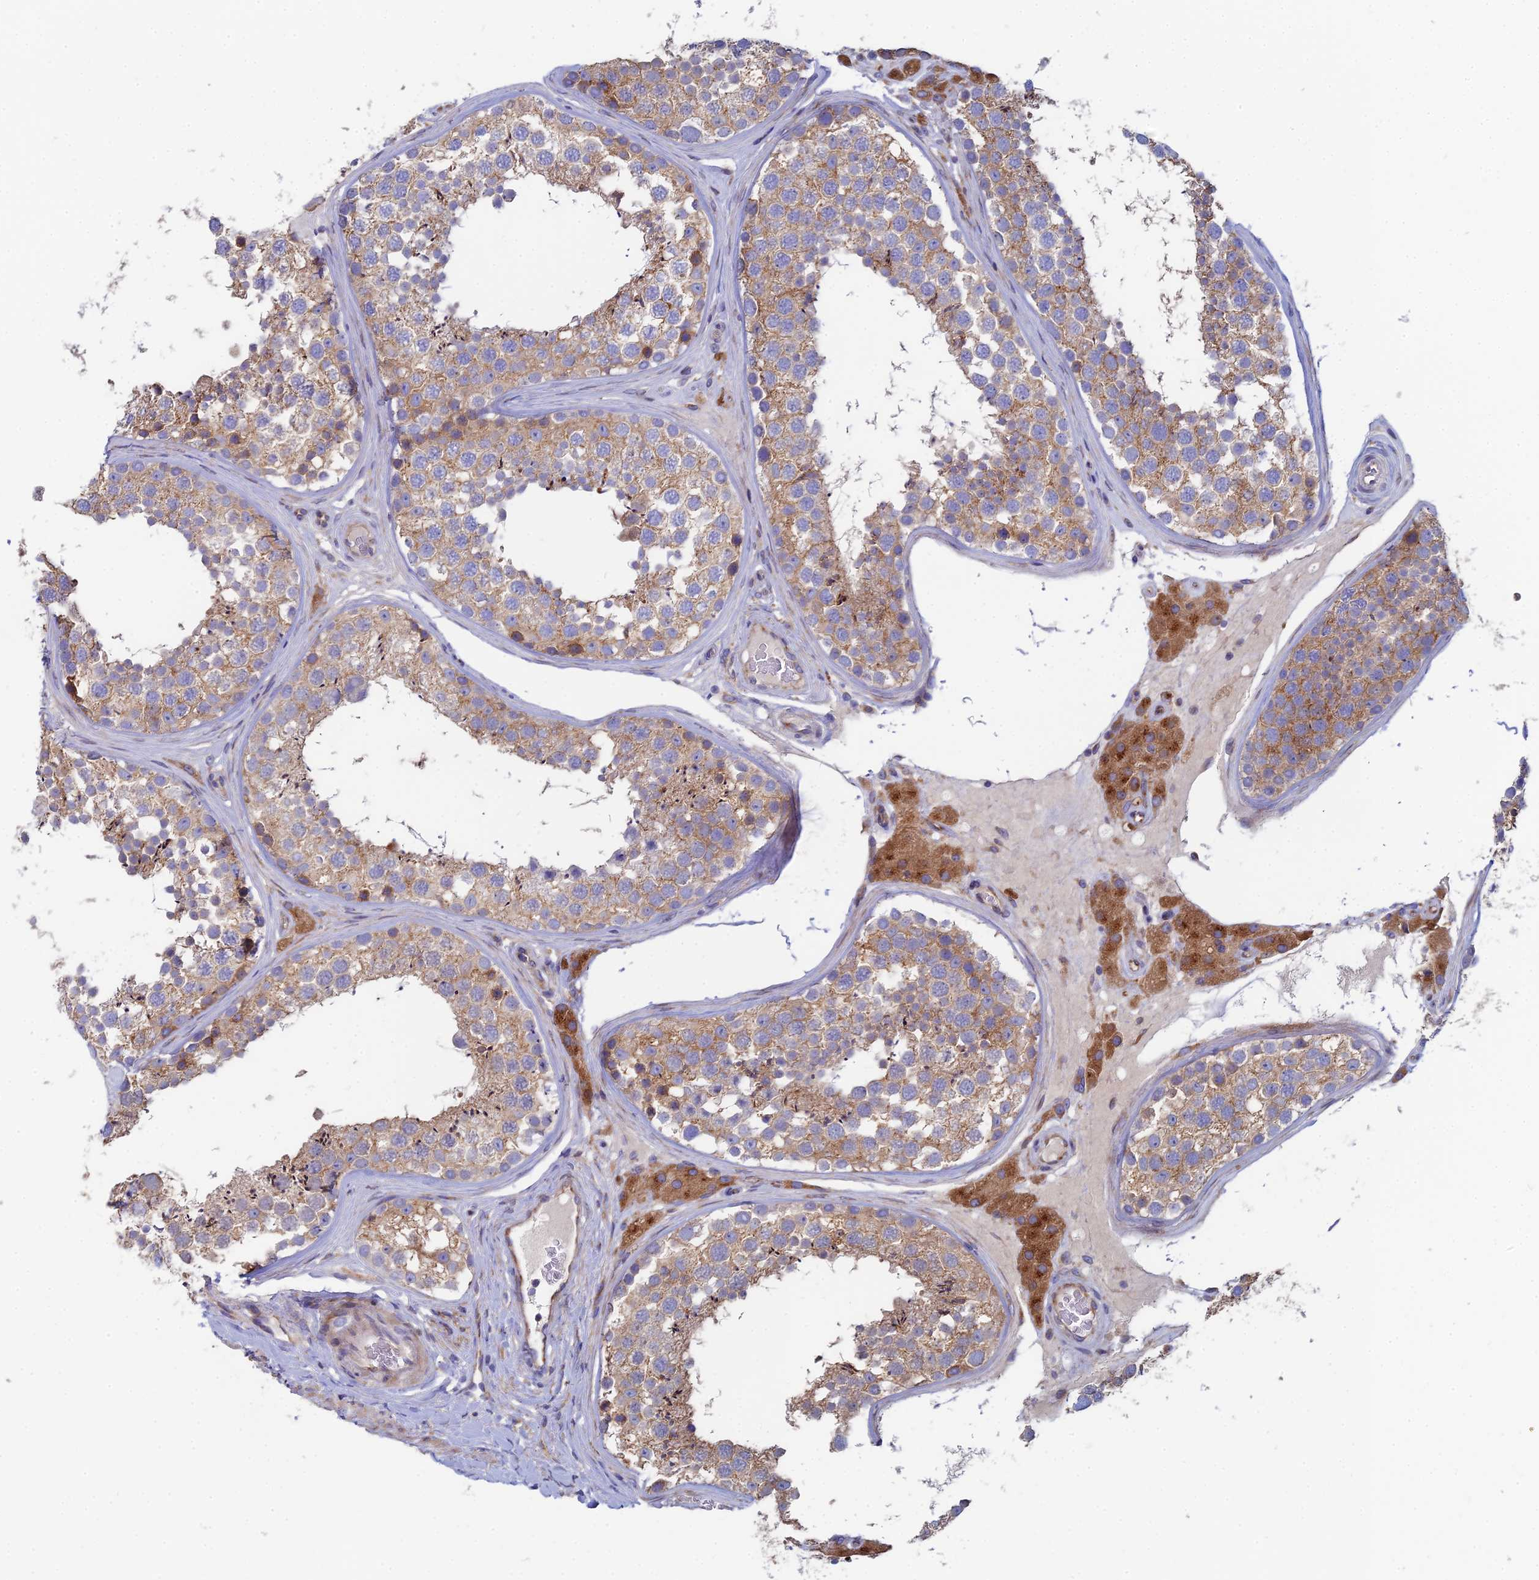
{"staining": {"intensity": "moderate", "quantity": ">75%", "location": "cytoplasmic/membranous"}, "tissue": "testis", "cell_type": "Cells in seminiferous ducts", "image_type": "normal", "snomed": [{"axis": "morphology", "description": "Normal tissue, NOS"}, {"axis": "topography", "description": "Testis"}], "caption": "The immunohistochemical stain labels moderate cytoplasmic/membranous expression in cells in seminiferous ducts of benign testis. Nuclei are stained in blue.", "gene": "CLCN3", "patient": {"sex": "male", "age": 46}}